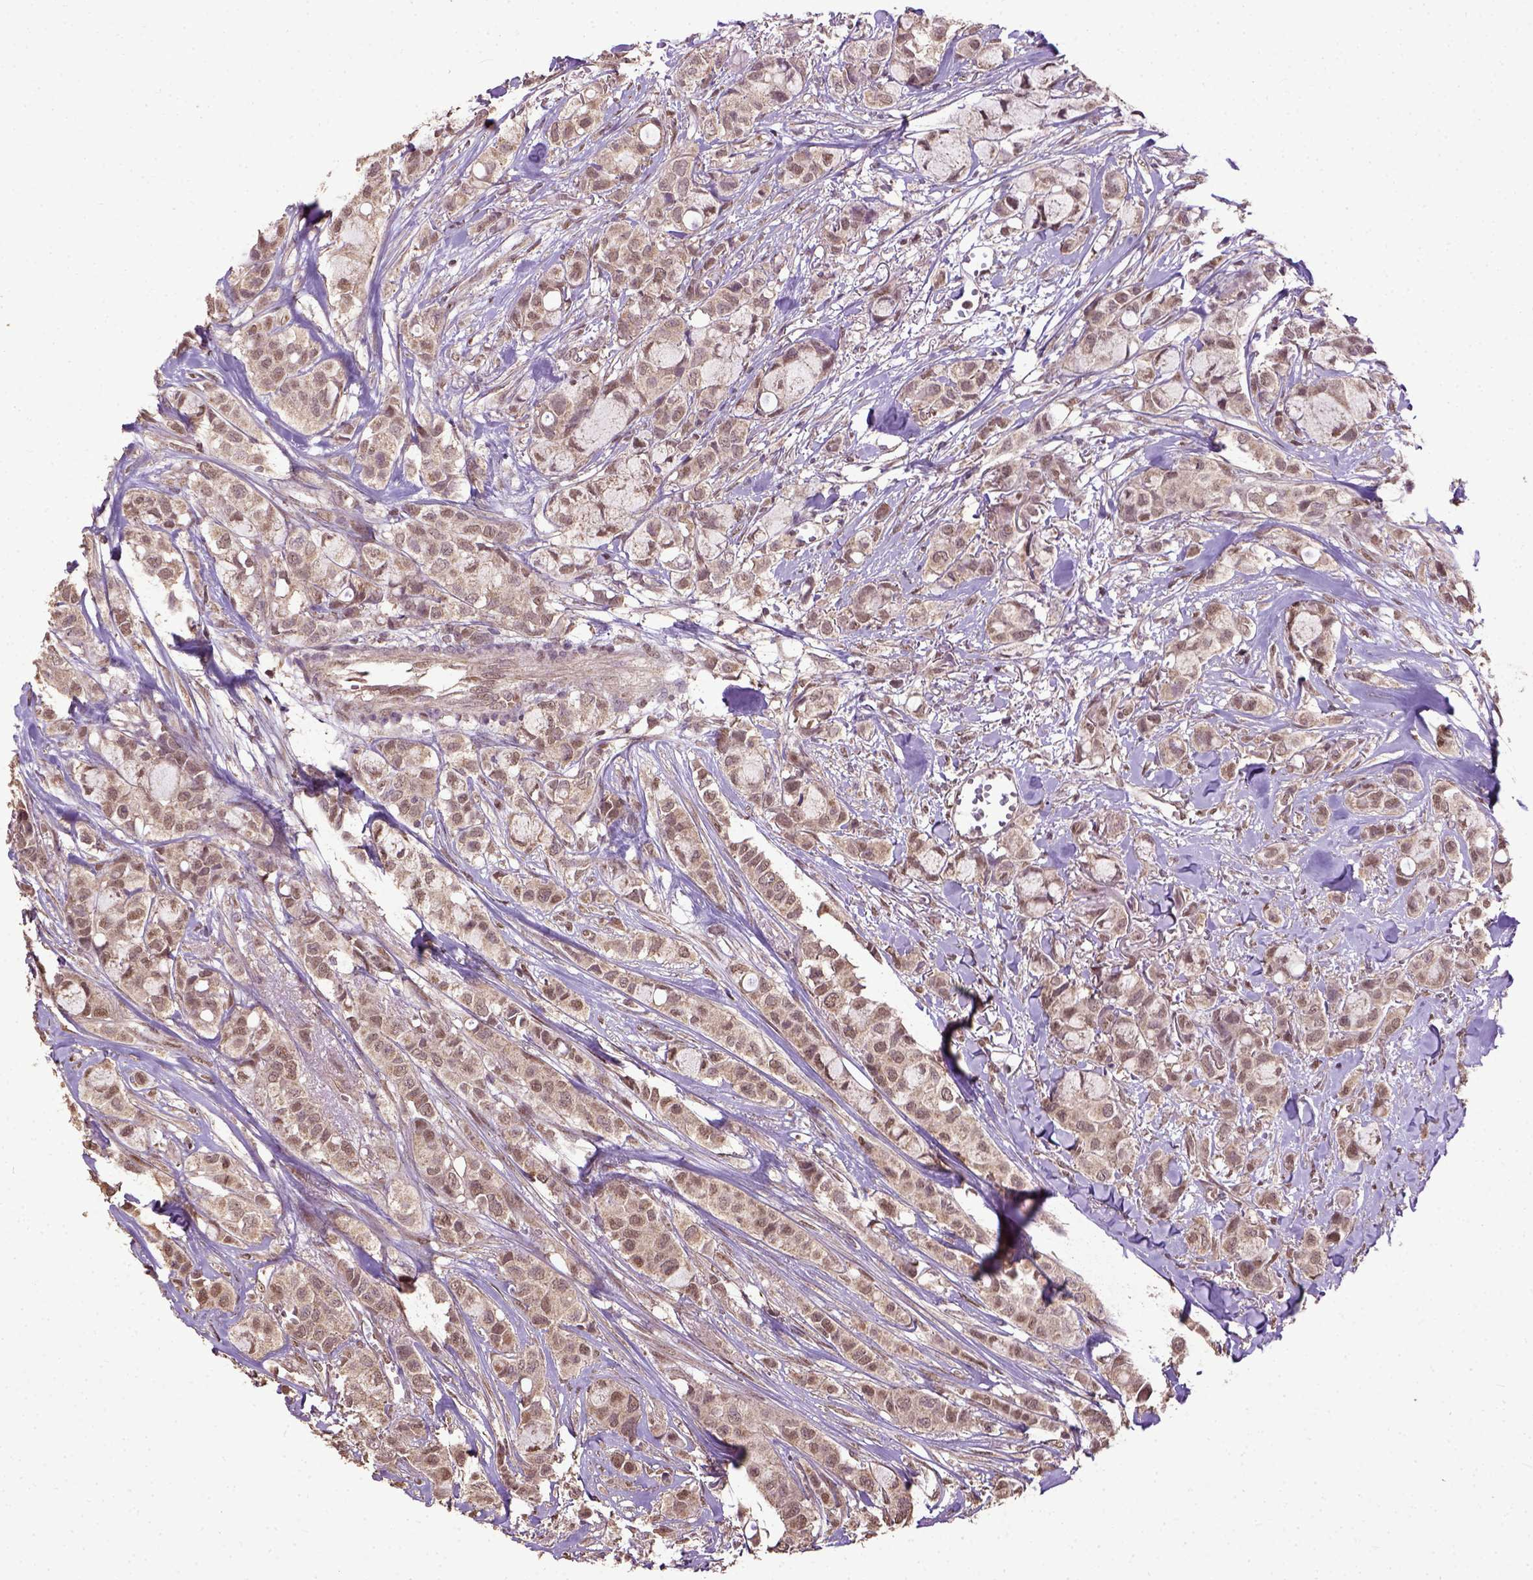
{"staining": {"intensity": "moderate", "quantity": ">75%", "location": "nuclear"}, "tissue": "breast cancer", "cell_type": "Tumor cells", "image_type": "cancer", "snomed": [{"axis": "morphology", "description": "Duct carcinoma"}, {"axis": "topography", "description": "Breast"}], "caption": "Brown immunohistochemical staining in human breast invasive ductal carcinoma exhibits moderate nuclear positivity in approximately >75% of tumor cells.", "gene": "UBA3", "patient": {"sex": "female", "age": 85}}